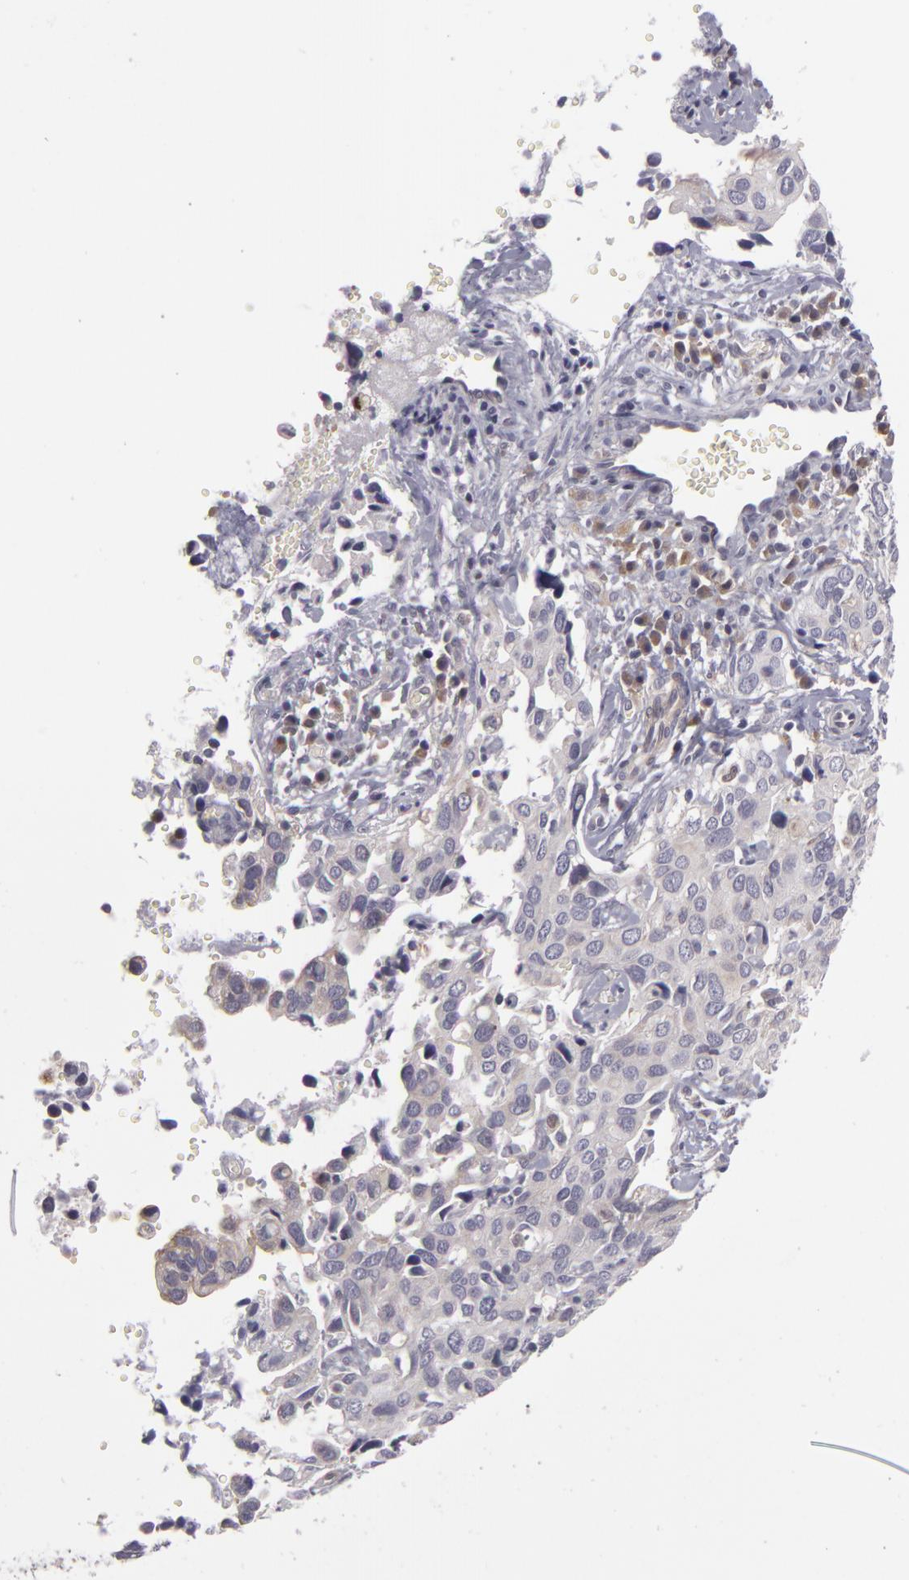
{"staining": {"intensity": "negative", "quantity": "none", "location": "none"}, "tissue": "cervical cancer", "cell_type": "Tumor cells", "image_type": "cancer", "snomed": [{"axis": "morphology", "description": "Normal tissue, NOS"}, {"axis": "morphology", "description": "Squamous cell carcinoma, NOS"}, {"axis": "topography", "description": "Cervix"}], "caption": "Immunohistochemical staining of squamous cell carcinoma (cervical) exhibits no significant staining in tumor cells.", "gene": "ZNF229", "patient": {"sex": "female", "age": 45}}